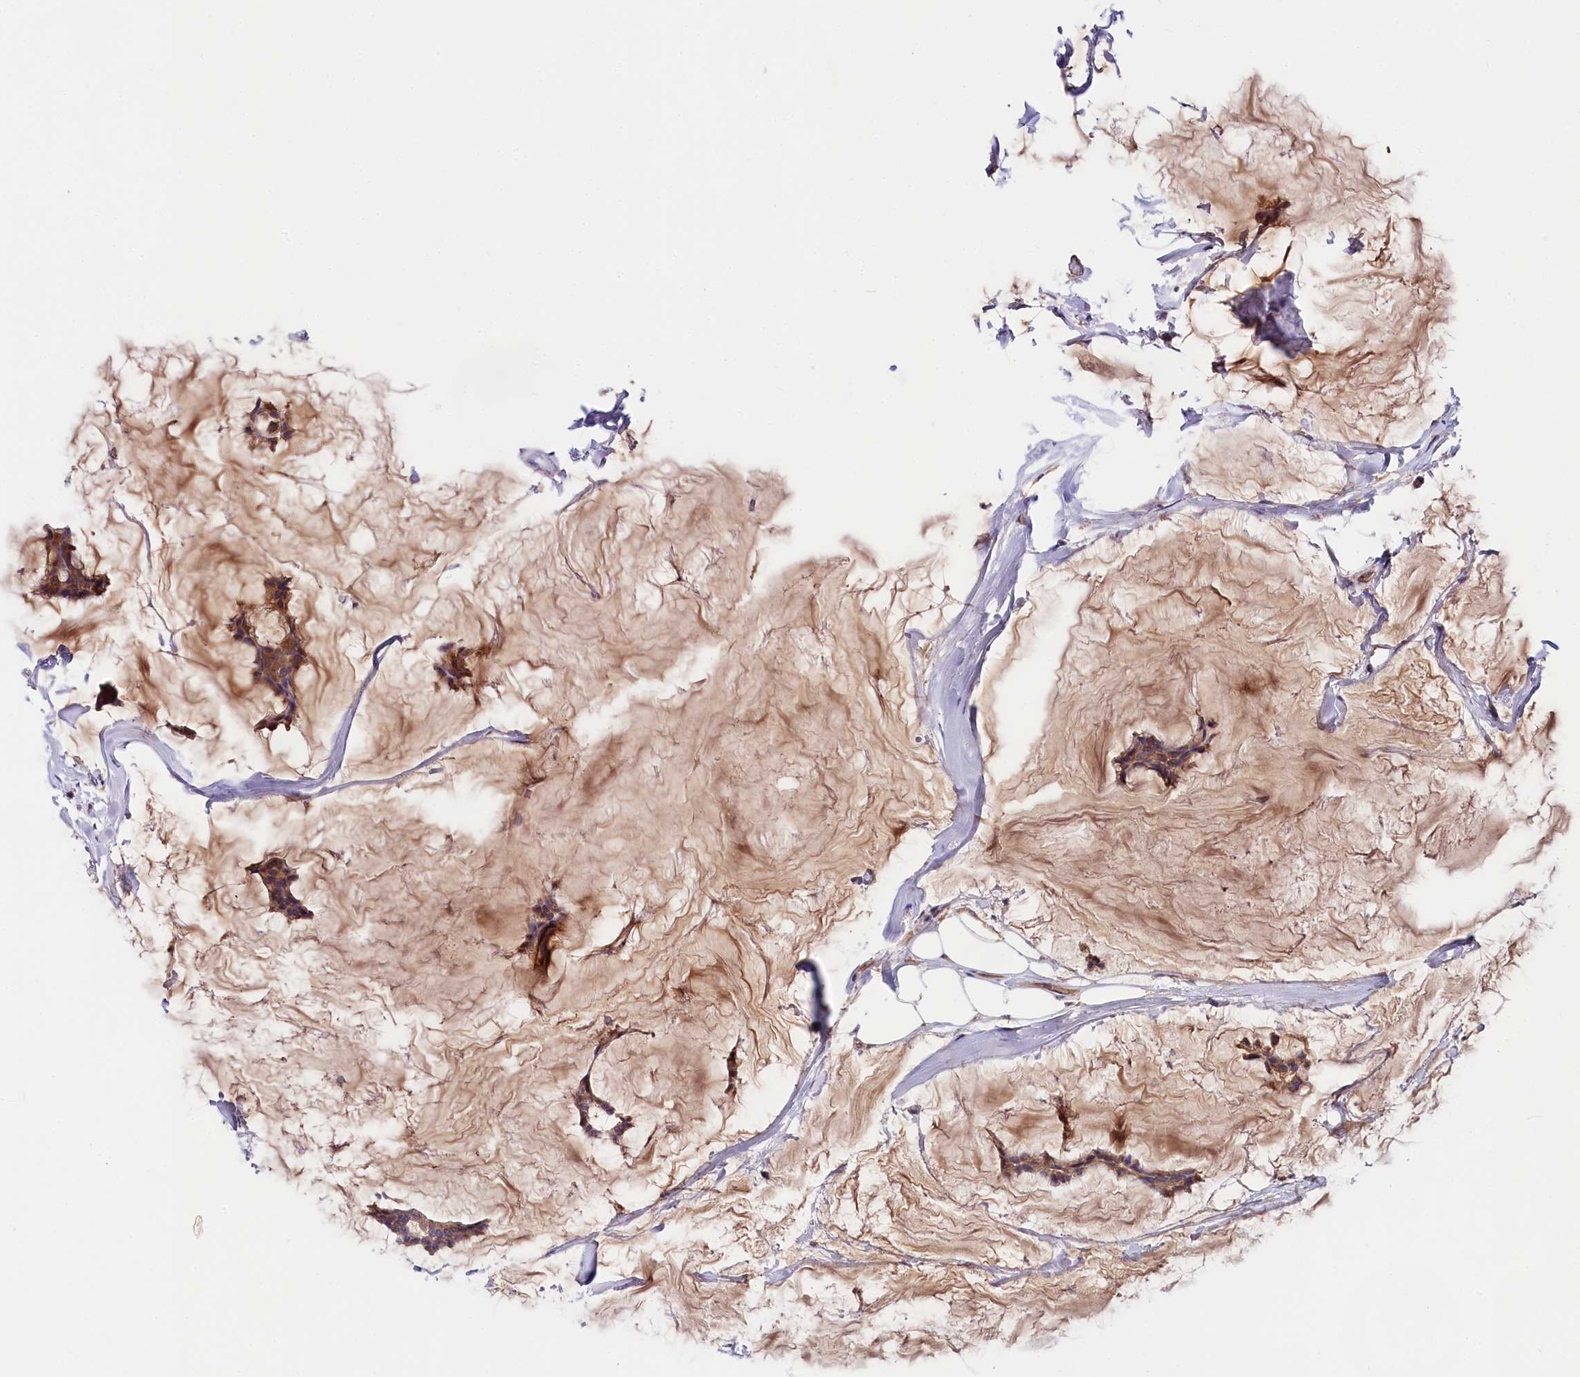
{"staining": {"intensity": "weak", "quantity": ">75%", "location": "cytoplasmic/membranous"}, "tissue": "breast cancer", "cell_type": "Tumor cells", "image_type": "cancer", "snomed": [{"axis": "morphology", "description": "Duct carcinoma"}, {"axis": "topography", "description": "Breast"}], "caption": "A histopathology image of infiltrating ductal carcinoma (breast) stained for a protein displays weak cytoplasmic/membranous brown staining in tumor cells. Nuclei are stained in blue.", "gene": "SPG11", "patient": {"sex": "female", "age": 93}}